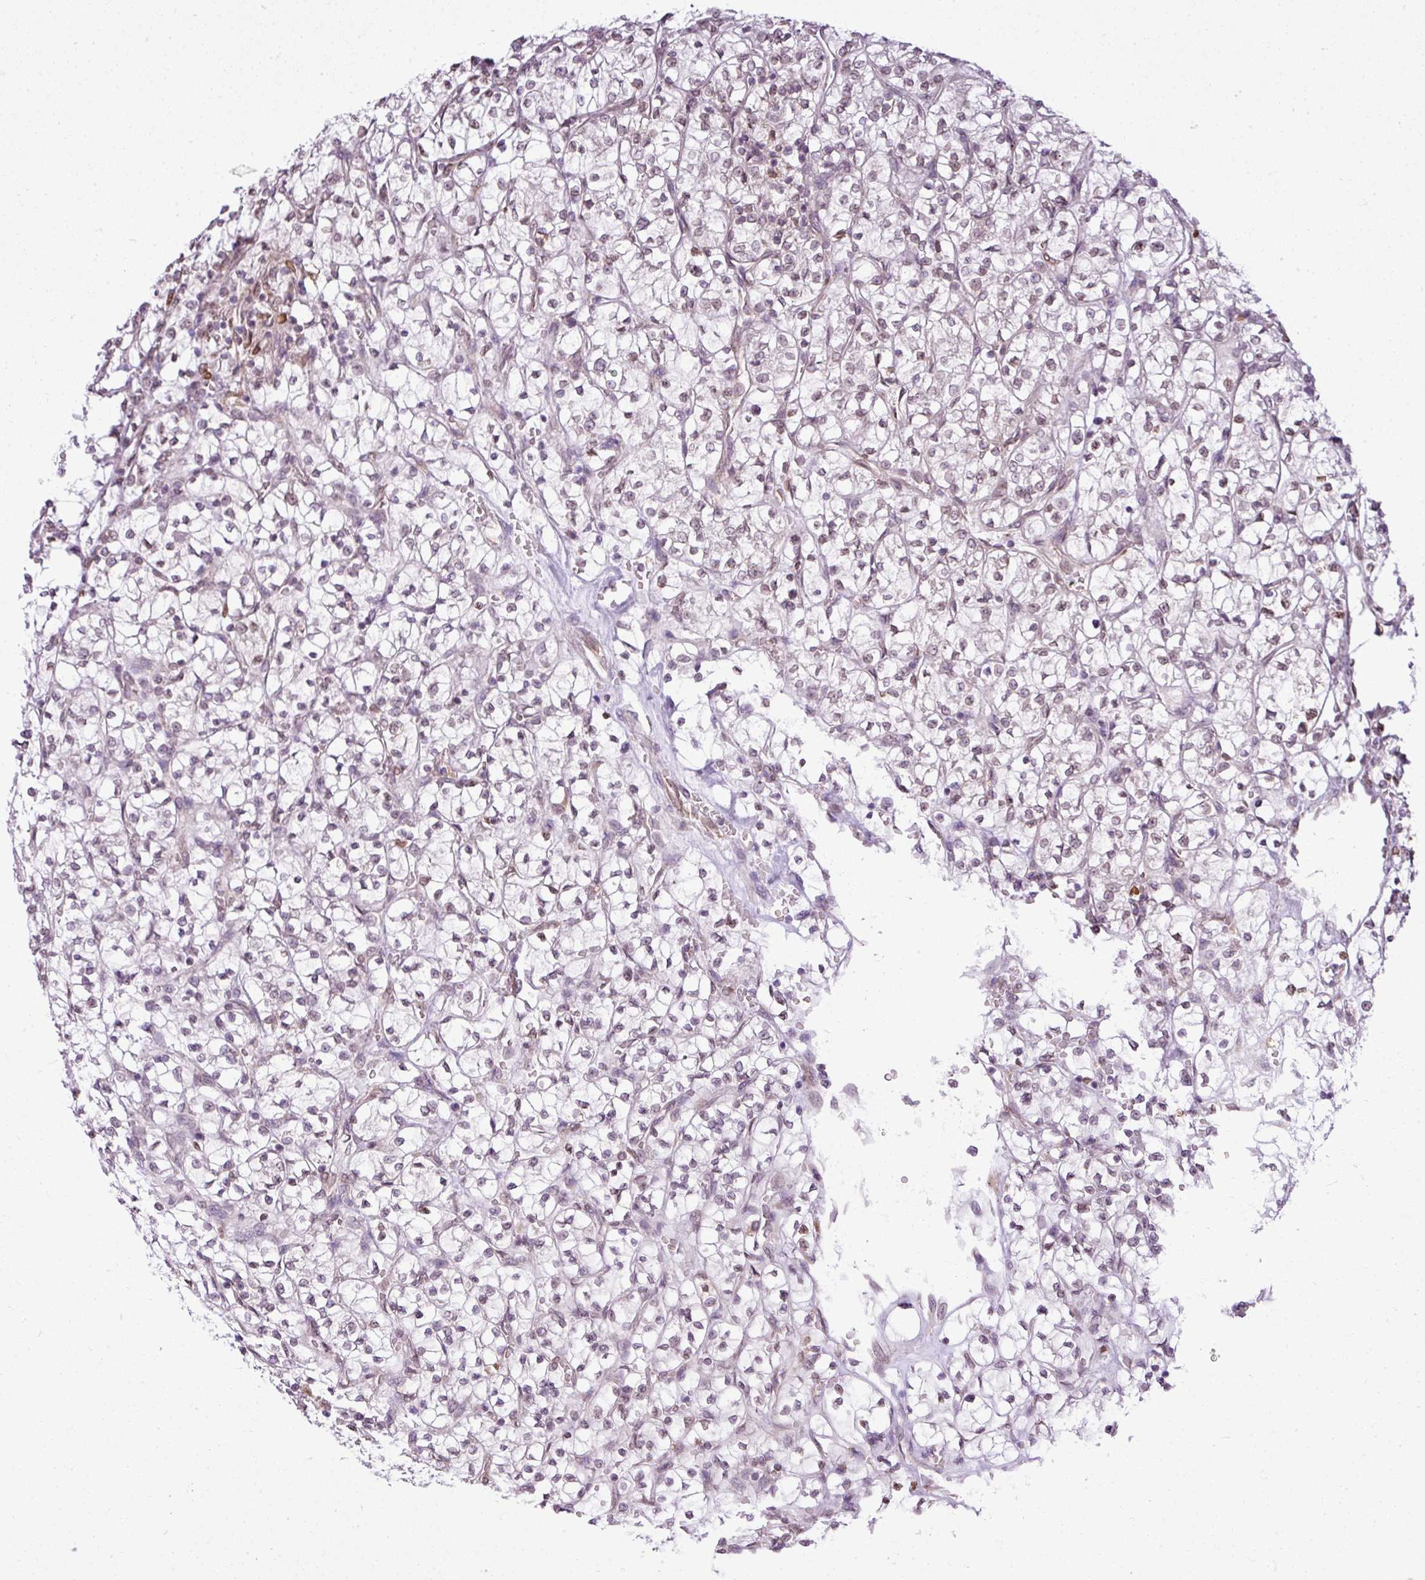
{"staining": {"intensity": "weak", "quantity": "<25%", "location": "nuclear"}, "tissue": "renal cancer", "cell_type": "Tumor cells", "image_type": "cancer", "snomed": [{"axis": "morphology", "description": "Adenocarcinoma, NOS"}, {"axis": "topography", "description": "Kidney"}], "caption": "Tumor cells are negative for protein expression in human renal cancer.", "gene": "COX18", "patient": {"sex": "female", "age": 64}}